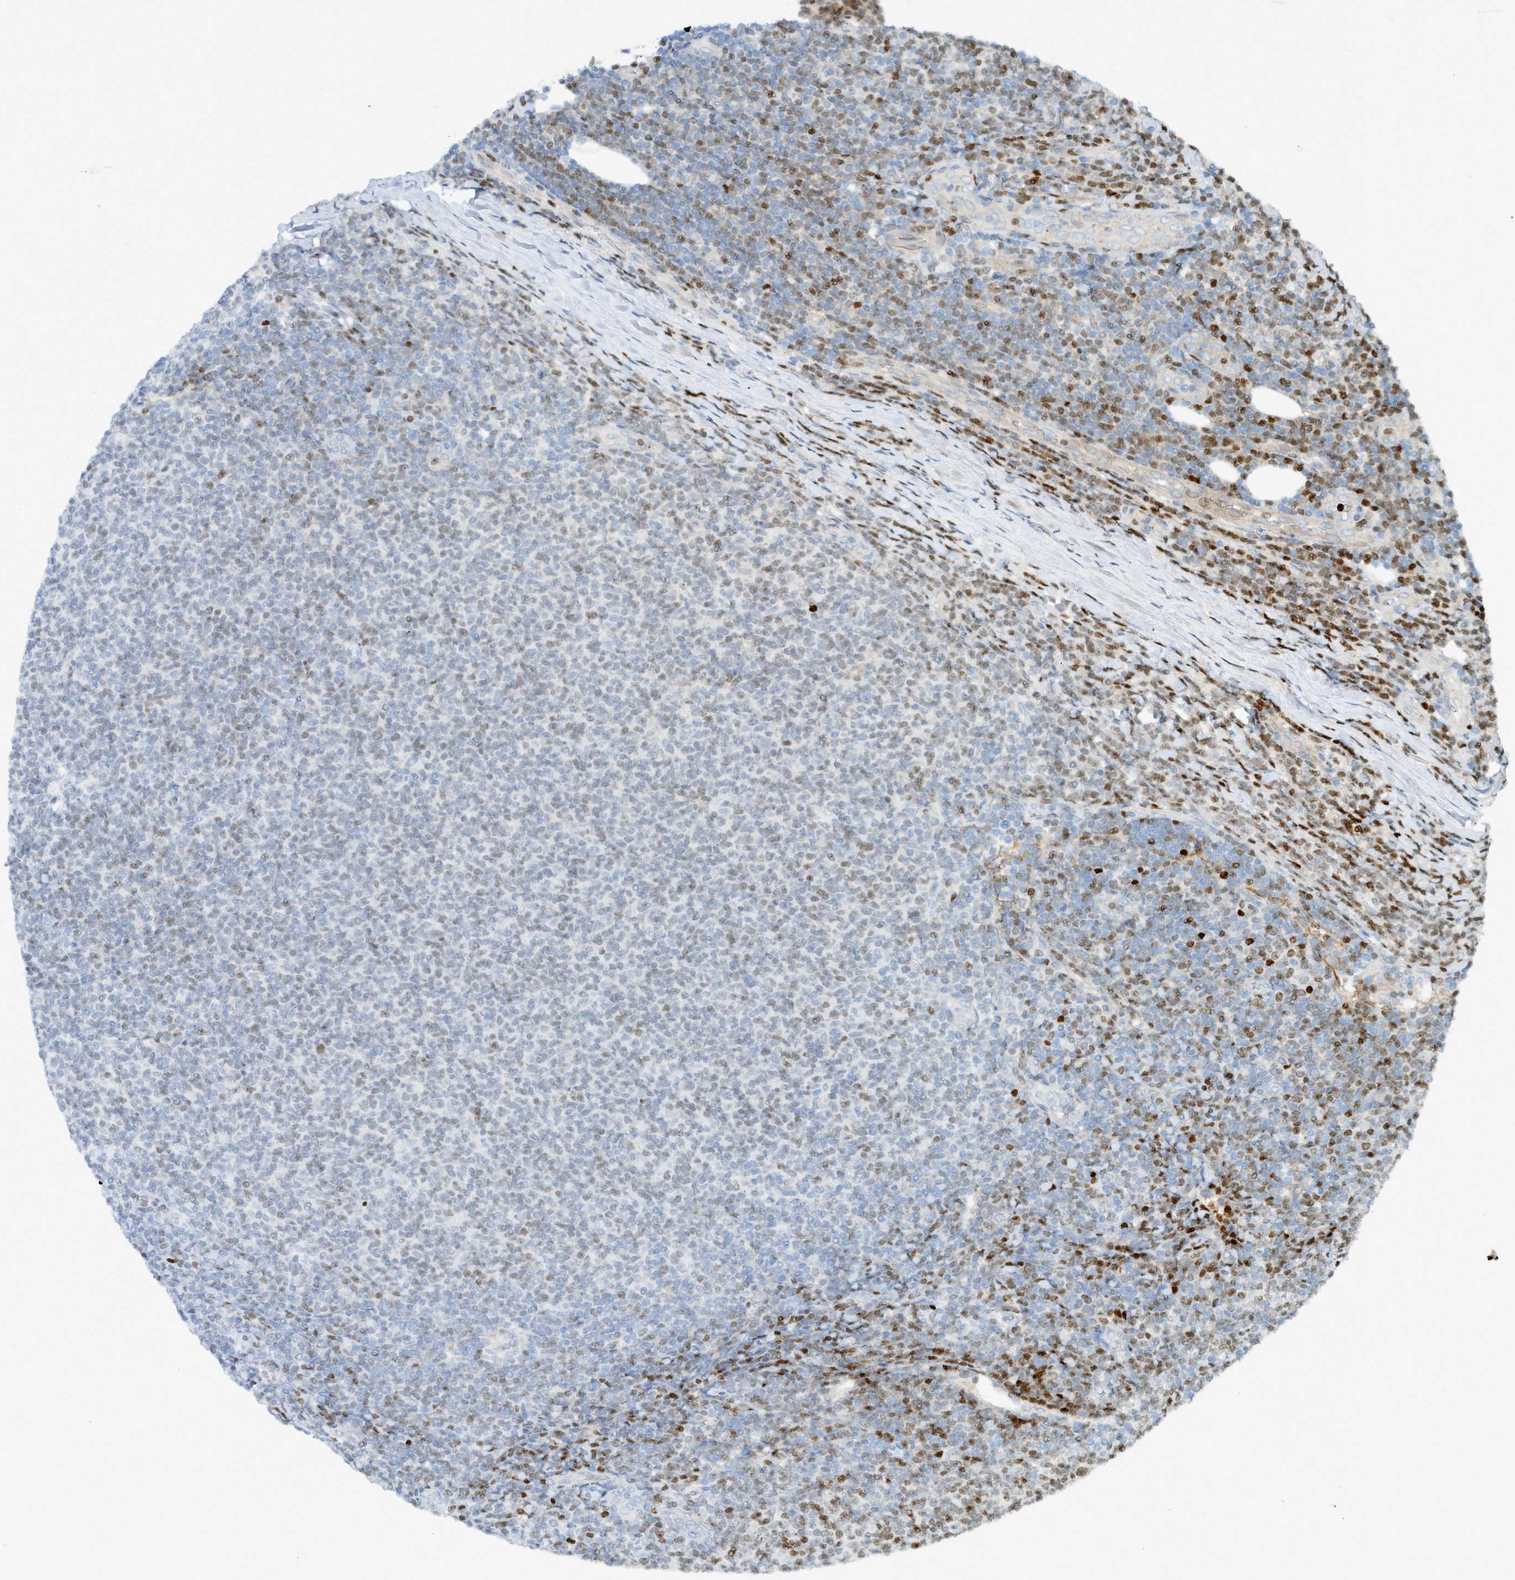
{"staining": {"intensity": "moderate", "quantity": "<25%", "location": "nuclear"}, "tissue": "lymphoma", "cell_type": "Tumor cells", "image_type": "cancer", "snomed": [{"axis": "morphology", "description": "Malignant lymphoma, non-Hodgkin's type, Low grade"}, {"axis": "topography", "description": "Lymph node"}], "caption": "A high-resolution image shows IHC staining of lymphoma, which demonstrates moderate nuclear staining in about <25% of tumor cells. The staining was performed using DAB (3,3'-diaminobenzidine), with brown indicating positive protein expression. Nuclei are stained blue with hematoxylin.", "gene": "SH3D19", "patient": {"sex": "male", "age": 66}}